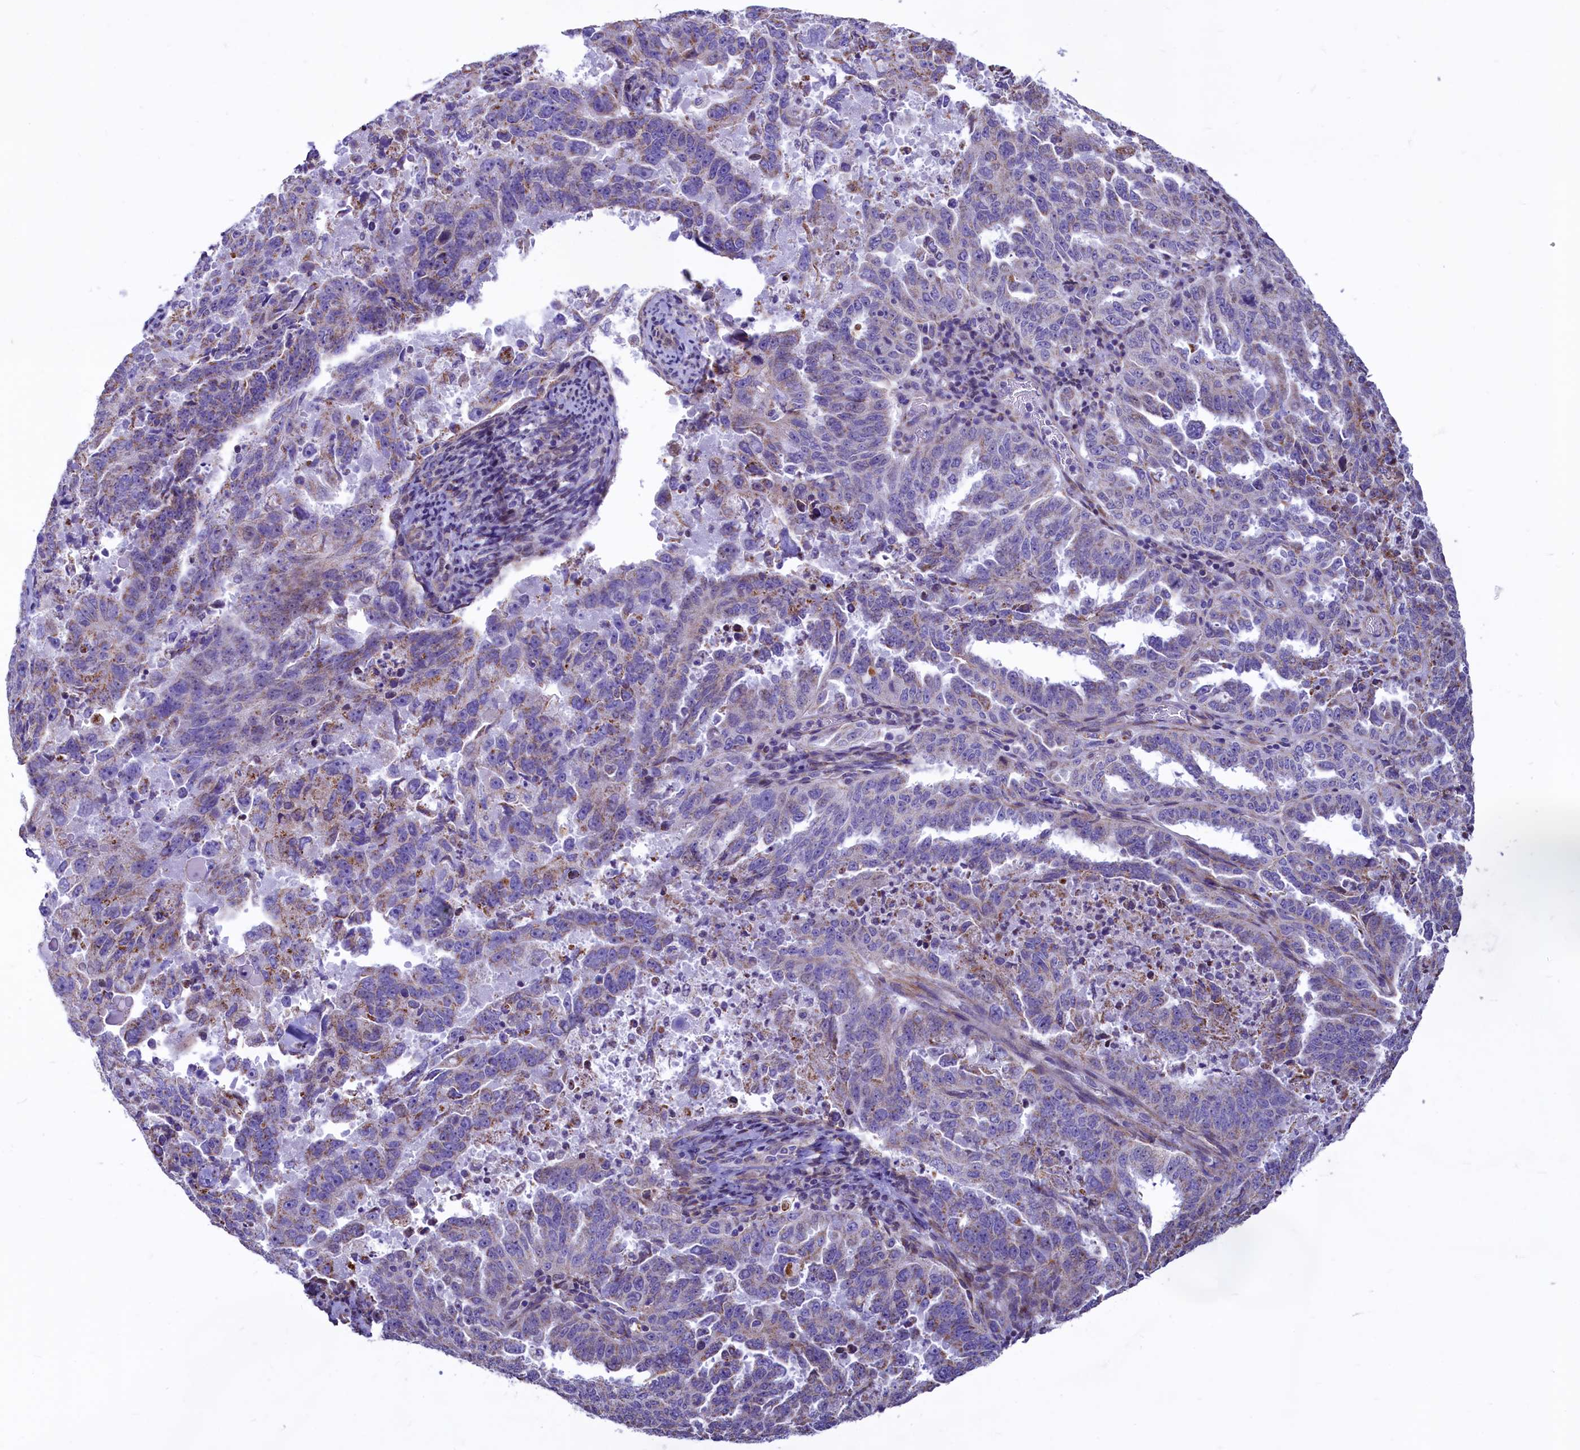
{"staining": {"intensity": "moderate", "quantity": "<25%", "location": "cytoplasmic/membranous"}, "tissue": "endometrial cancer", "cell_type": "Tumor cells", "image_type": "cancer", "snomed": [{"axis": "morphology", "description": "Adenocarcinoma, NOS"}, {"axis": "topography", "description": "Endometrium"}], "caption": "Brown immunohistochemical staining in human endometrial adenocarcinoma shows moderate cytoplasmic/membranous expression in about <25% of tumor cells. (DAB (3,3'-diaminobenzidine) = brown stain, brightfield microscopy at high magnification).", "gene": "VWCE", "patient": {"sex": "female", "age": 65}}